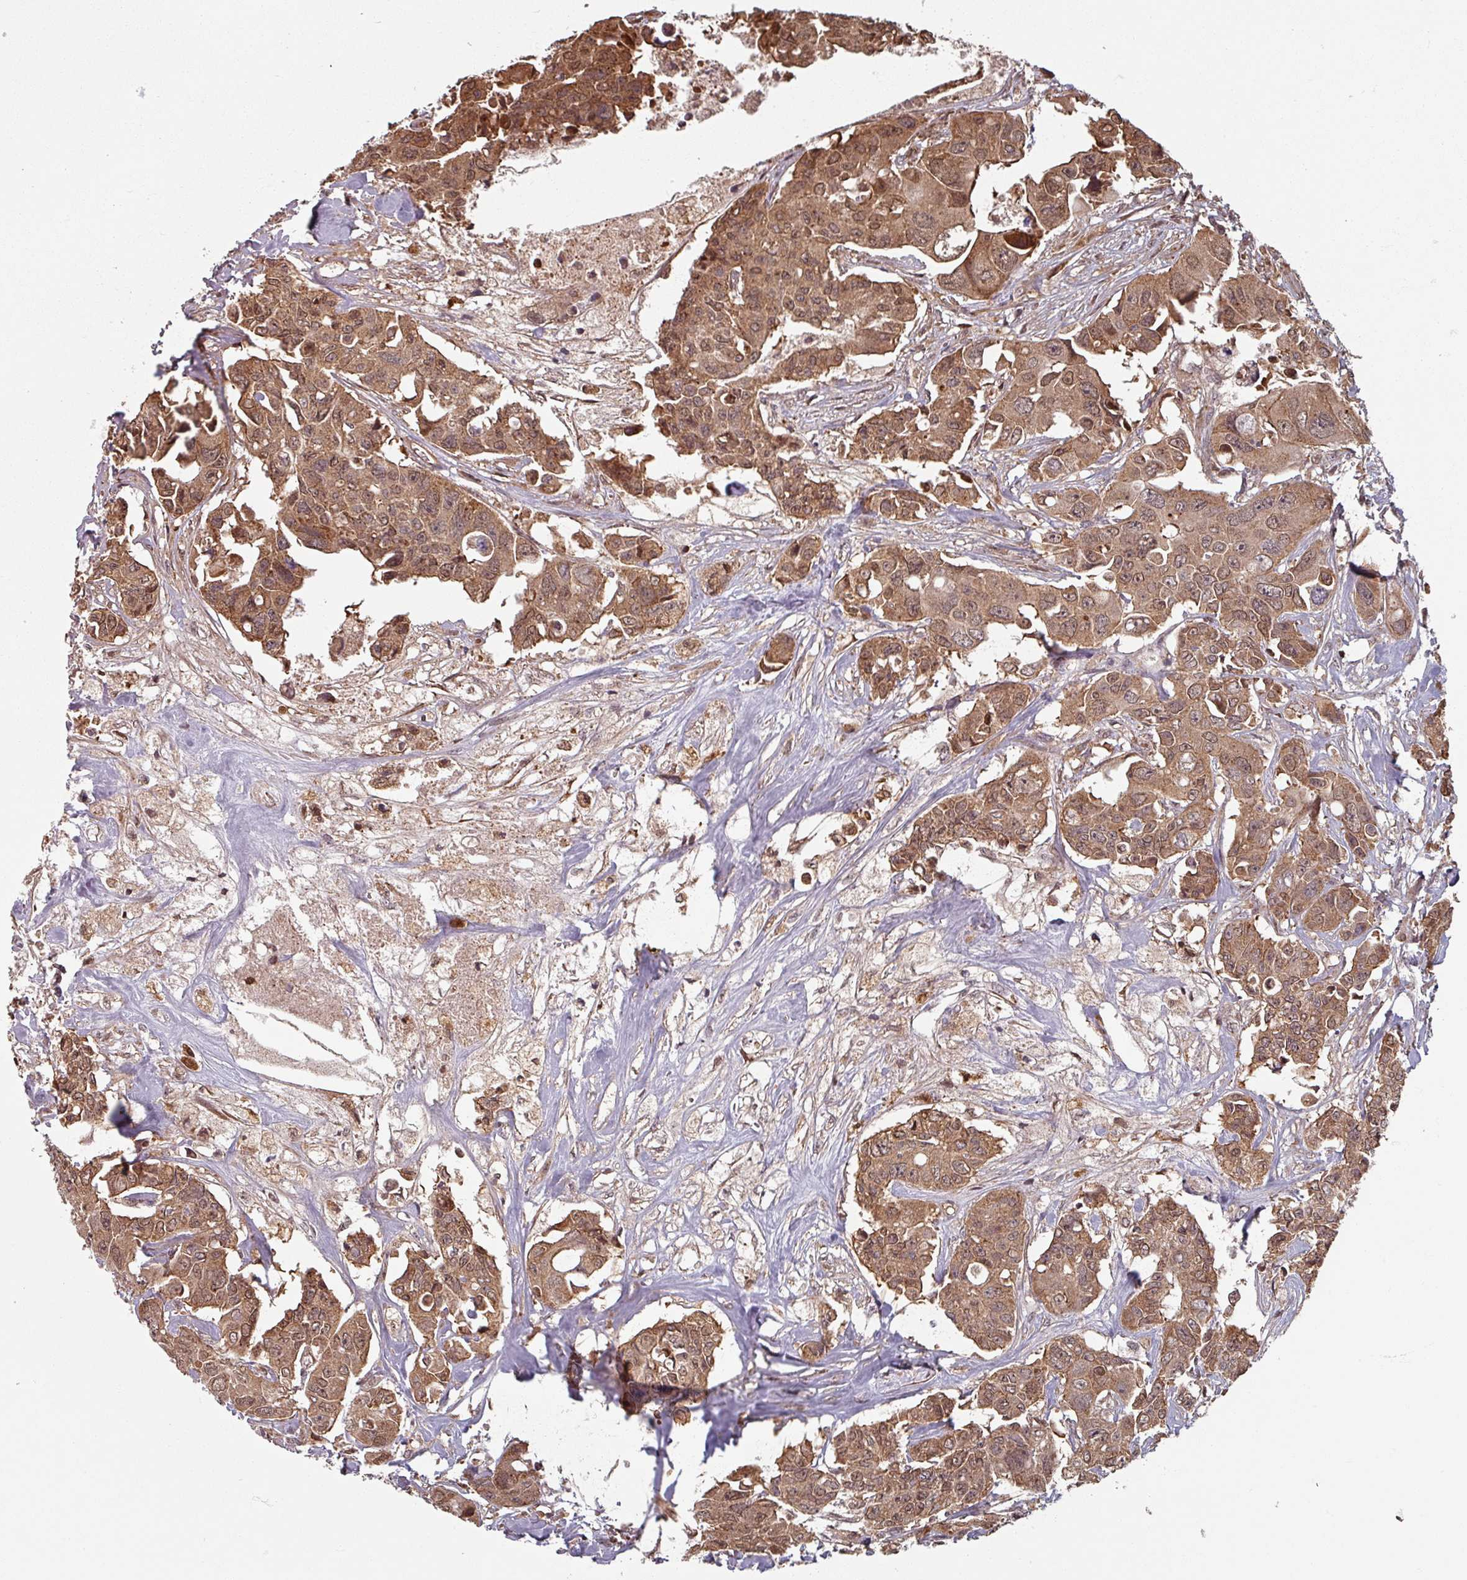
{"staining": {"intensity": "moderate", "quantity": ">75%", "location": "cytoplasmic/membranous,nuclear"}, "tissue": "colorectal cancer", "cell_type": "Tumor cells", "image_type": "cancer", "snomed": [{"axis": "morphology", "description": "Adenocarcinoma, NOS"}, {"axis": "topography", "description": "Rectum"}], "caption": "Tumor cells reveal medium levels of moderate cytoplasmic/membranous and nuclear expression in about >75% of cells in human colorectal cancer (adenocarcinoma).", "gene": "EID1", "patient": {"sex": "male", "age": 87}}